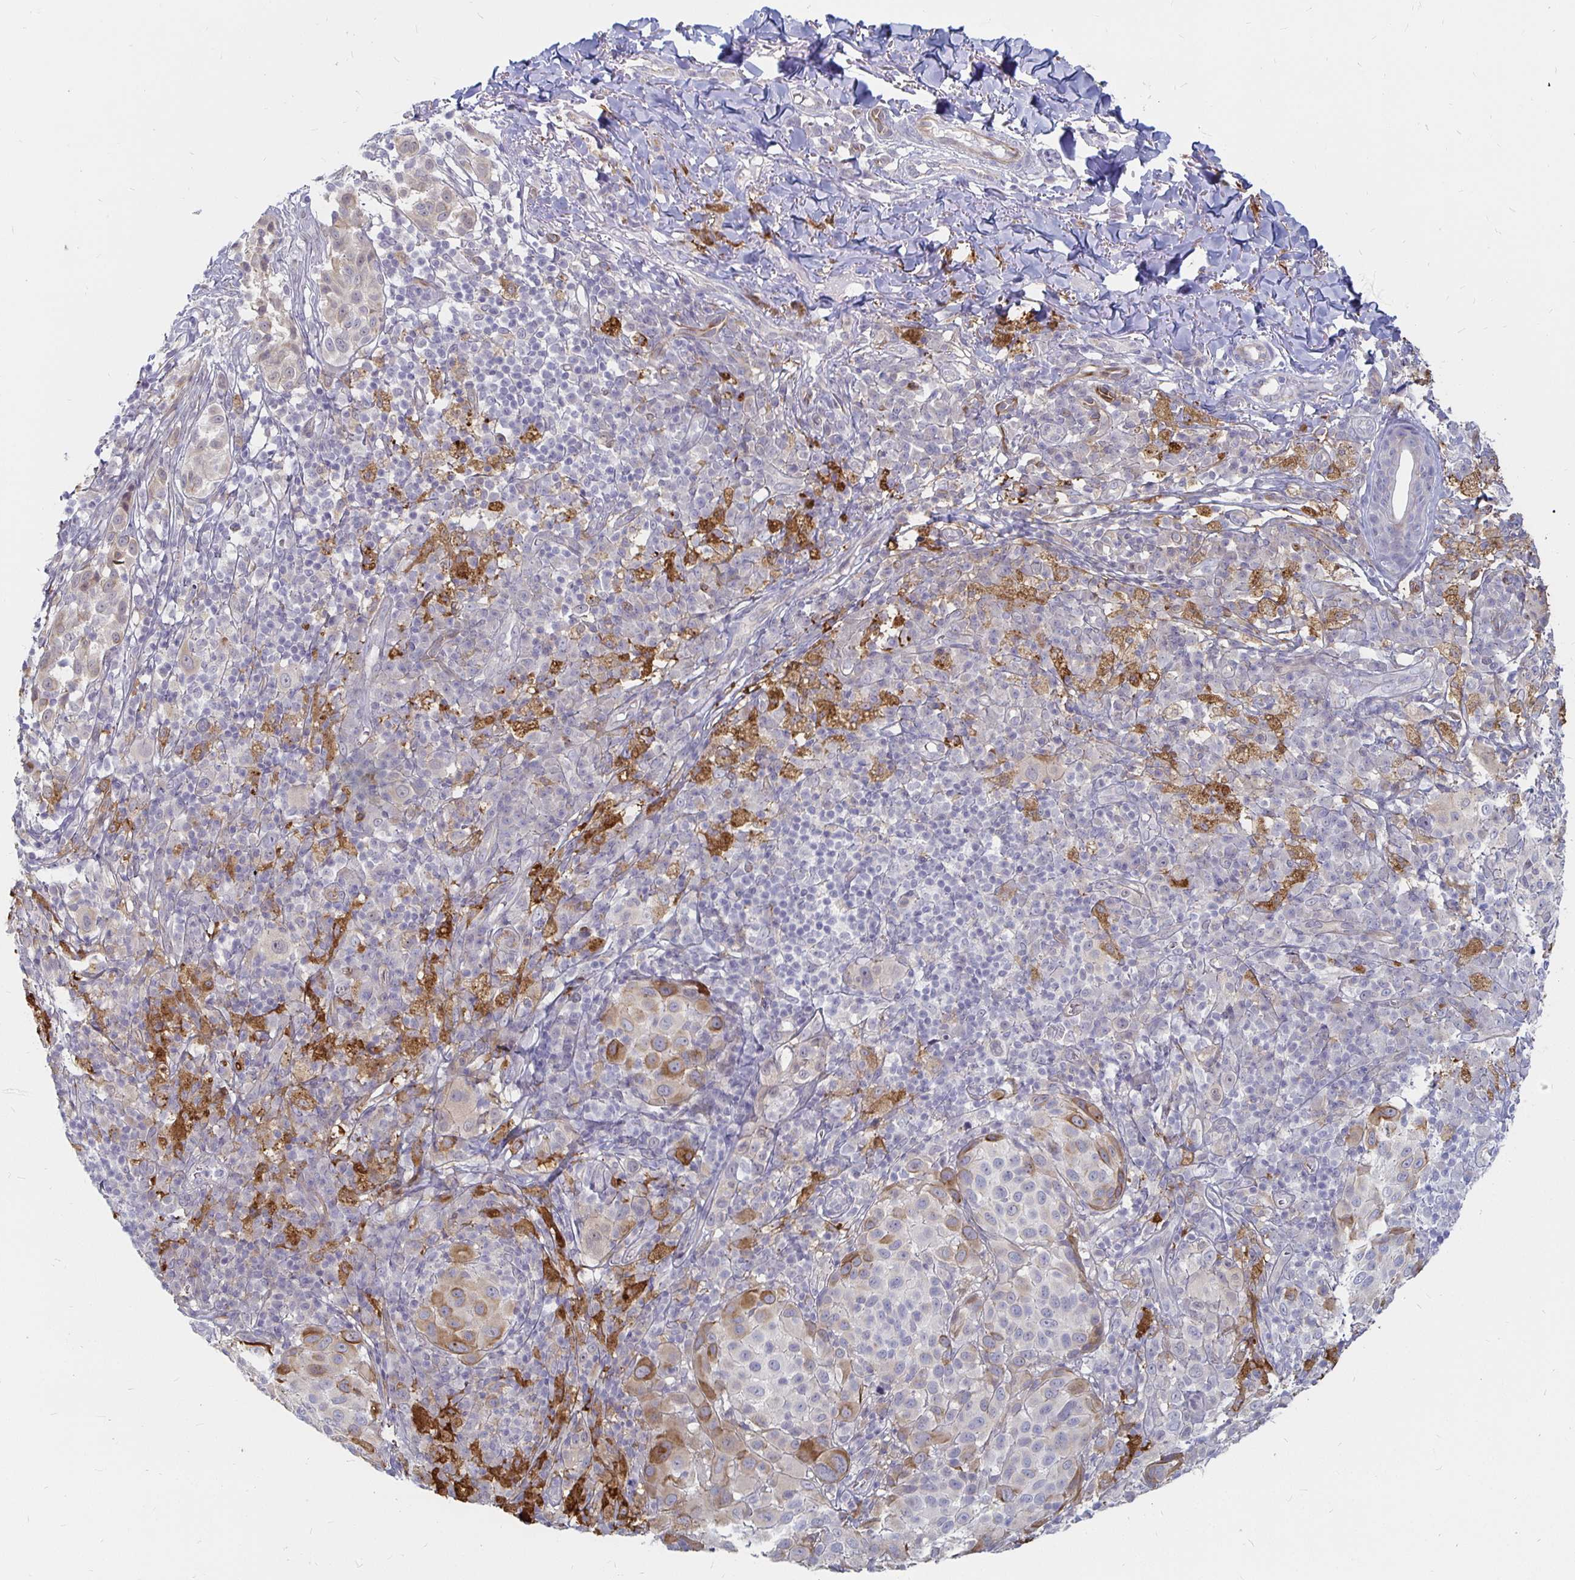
{"staining": {"intensity": "weak", "quantity": "25%-75%", "location": "cytoplasmic/membranous"}, "tissue": "melanoma", "cell_type": "Tumor cells", "image_type": "cancer", "snomed": [{"axis": "morphology", "description": "Malignant melanoma, NOS"}, {"axis": "topography", "description": "Skin"}], "caption": "Weak cytoplasmic/membranous protein expression is appreciated in approximately 25%-75% of tumor cells in melanoma. (Brightfield microscopy of DAB IHC at high magnification).", "gene": "CCDC85A", "patient": {"sex": "male", "age": 38}}